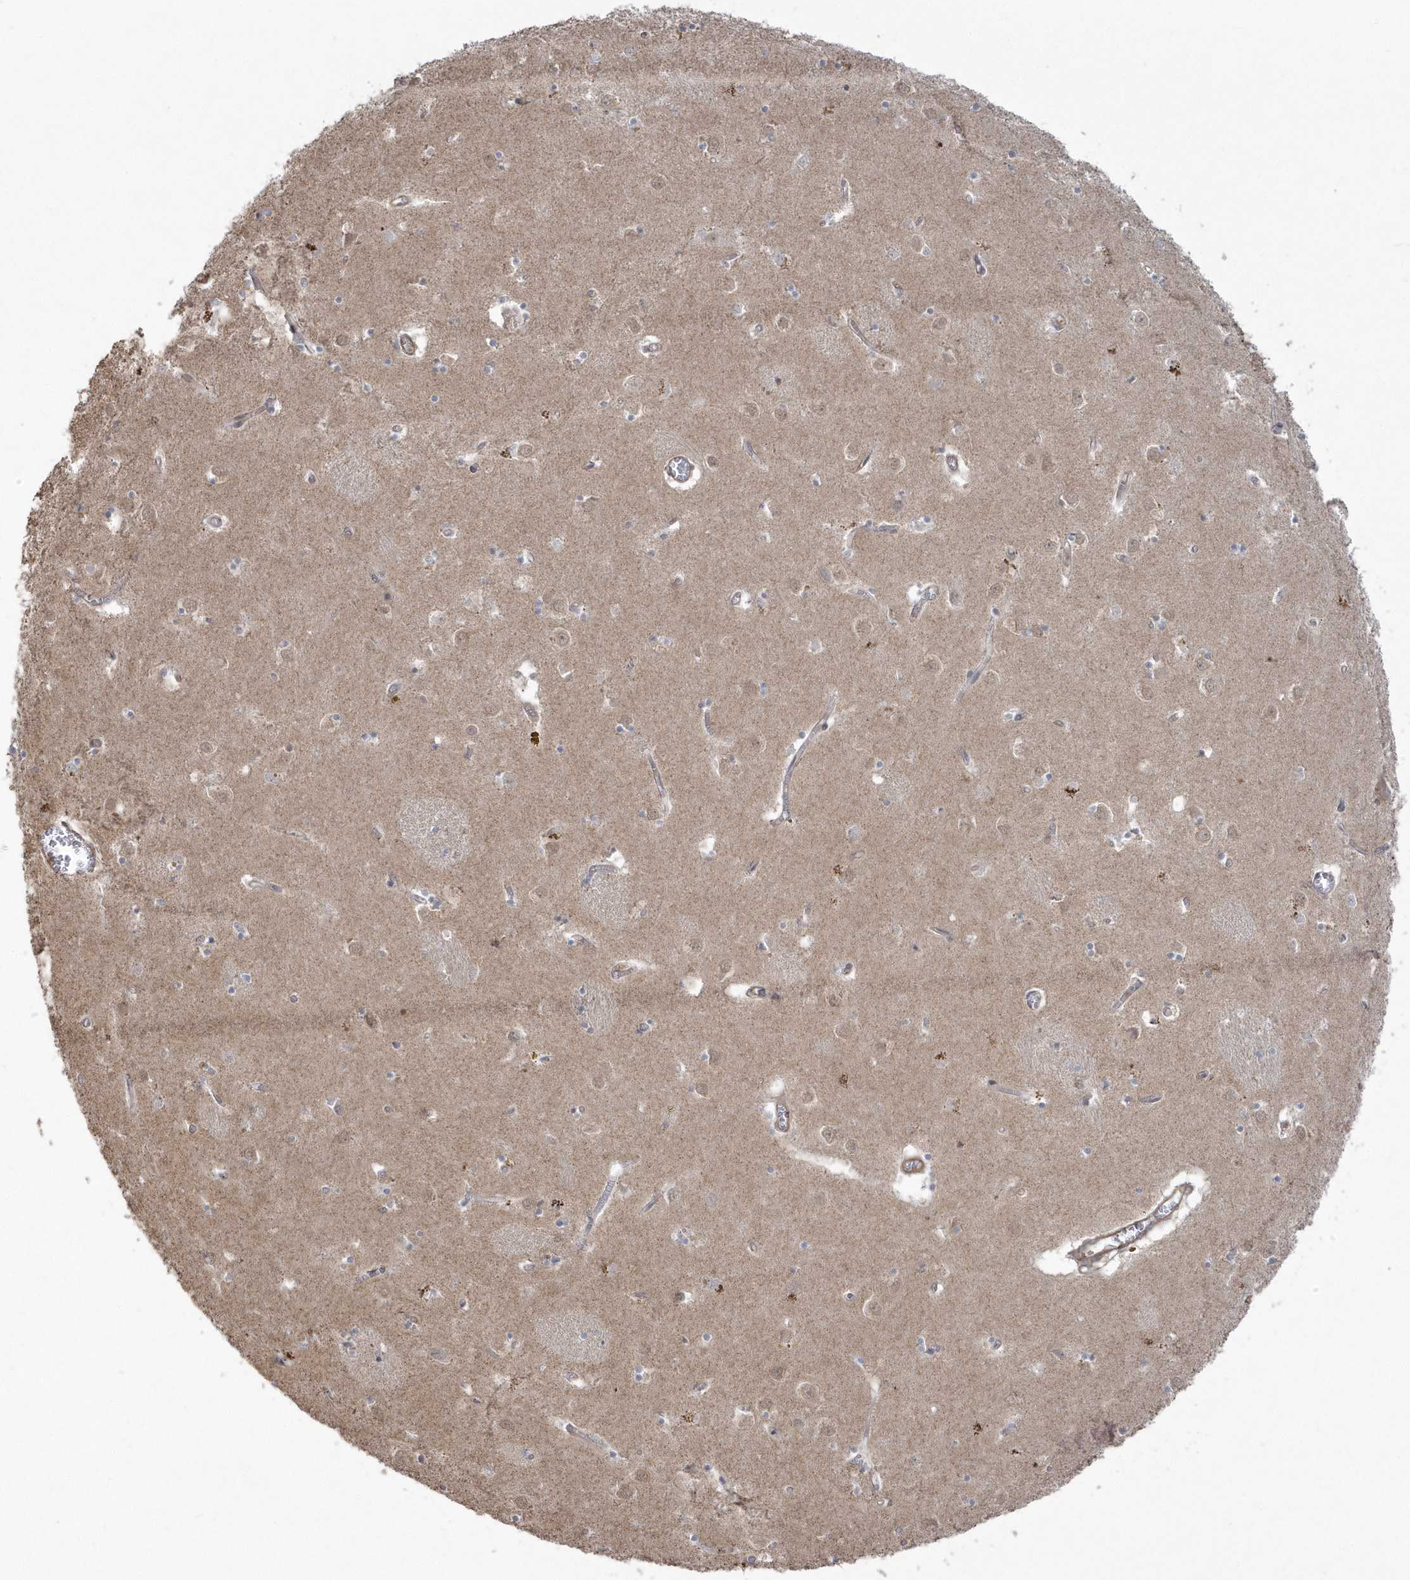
{"staining": {"intensity": "weak", "quantity": "<25%", "location": "cytoplasmic/membranous"}, "tissue": "caudate", "cell_type": "Glial cells", "image_type": "normal", "snomed": [{"axis": "morphology", "description": "Normal tissue, NOS"}, {"axis": "topography", "description": "Lateral ventricle wall"}], "caption": "The image shows no significant positivity in glial cells of caudate.", "gene": "ARMC8", "patient": {"sex": "male", "age": 70}}